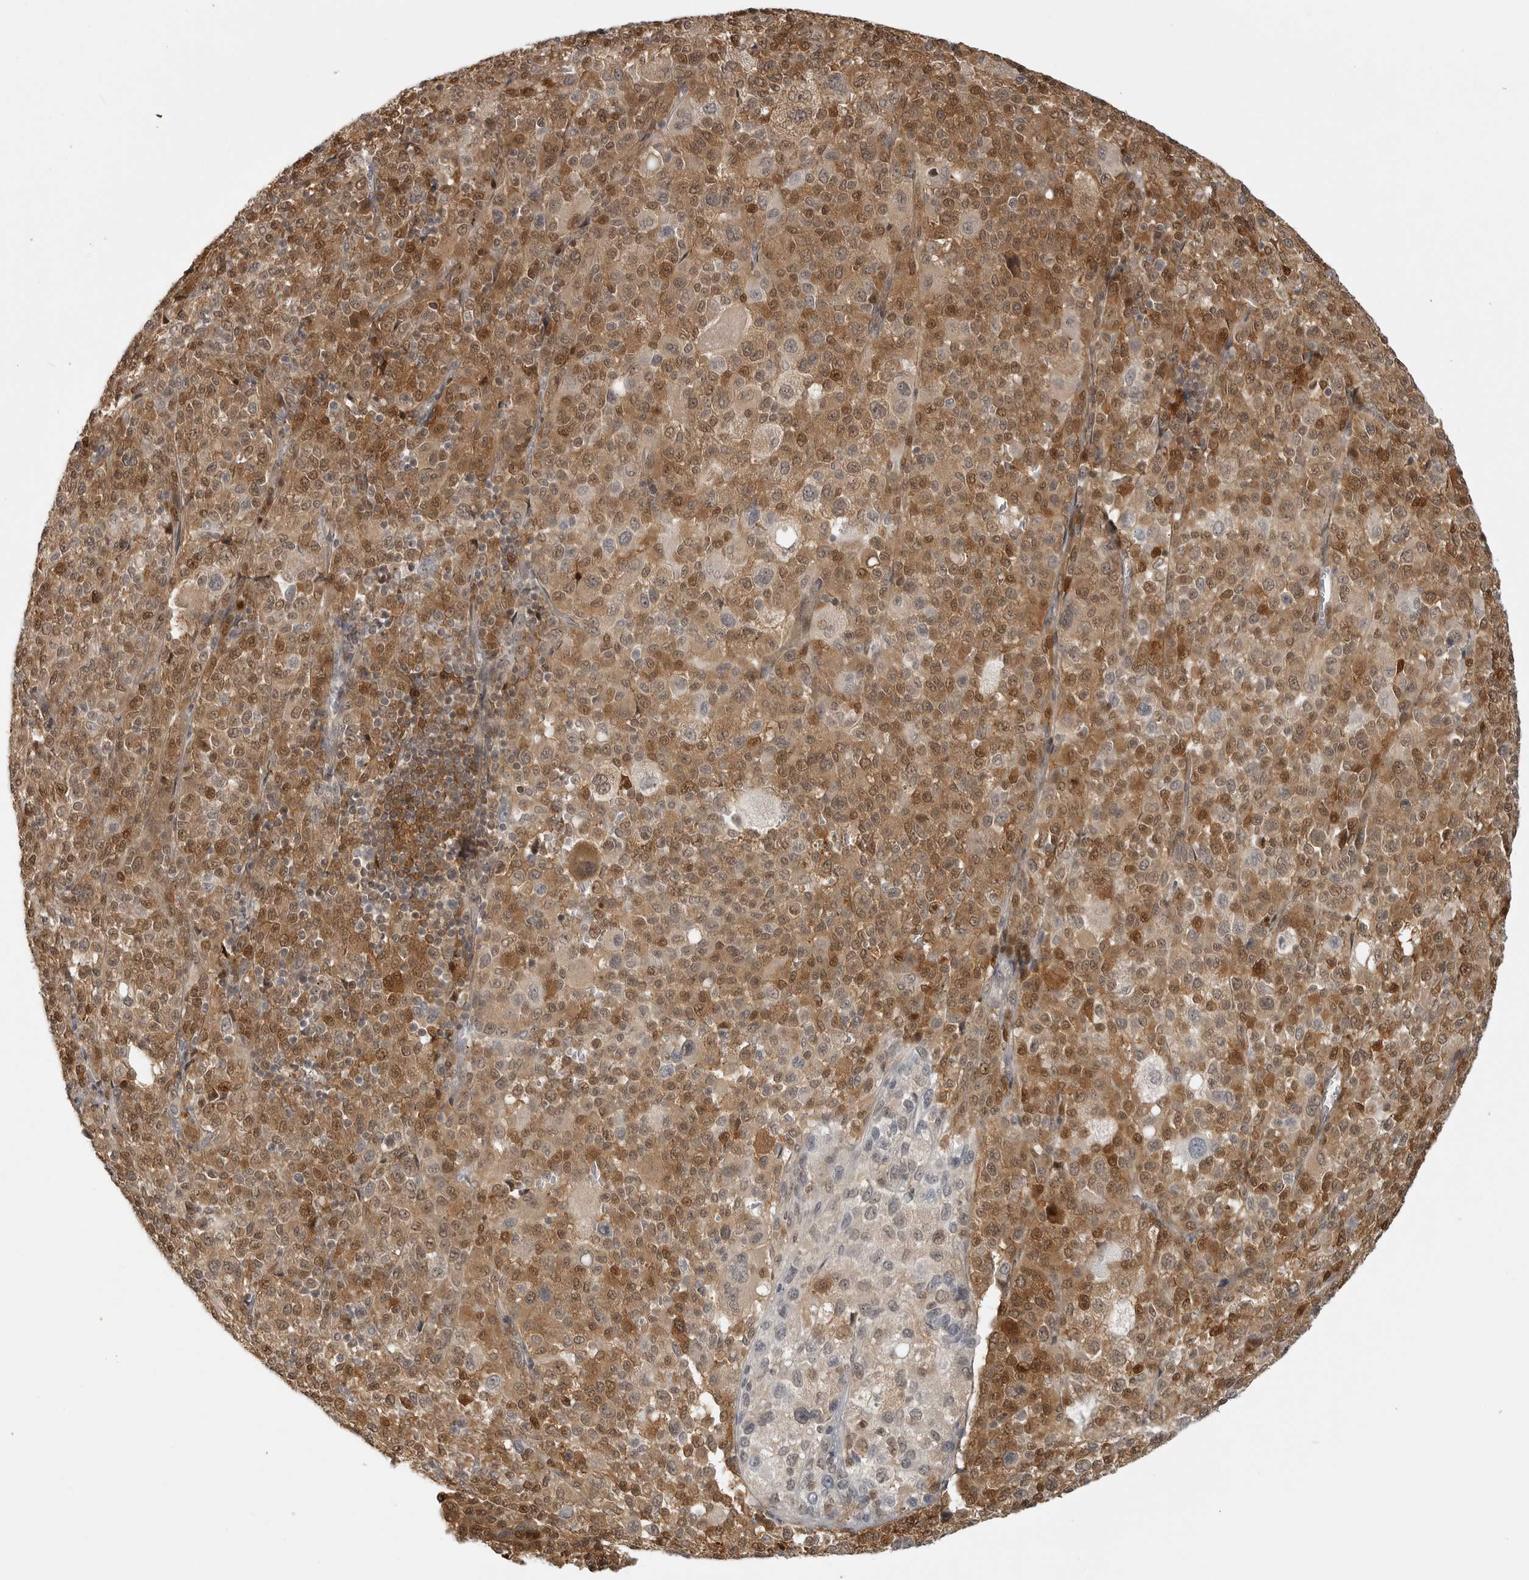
{"staining": {"intensity": "moderate", "quantity": ">75%", "location": "cytoplasmic/membranous,nuclear"}, "tissue": "melanoma", "cell_type": "Tumor cells", "image_type": "cancer", "snomed": [{"axis": "morphology", "description": "Malignant melanoma, Metastatic site"}, {"axis": "topography", "description": "Skin"}], "caption": "Protein staining of melanoma tissue exhibits moderate cytoplasmic/membranous and nuclear staining in about >75% of tumor cells.", "gene": "CTIF", "patient": {"sex": "female", "age": 74}}